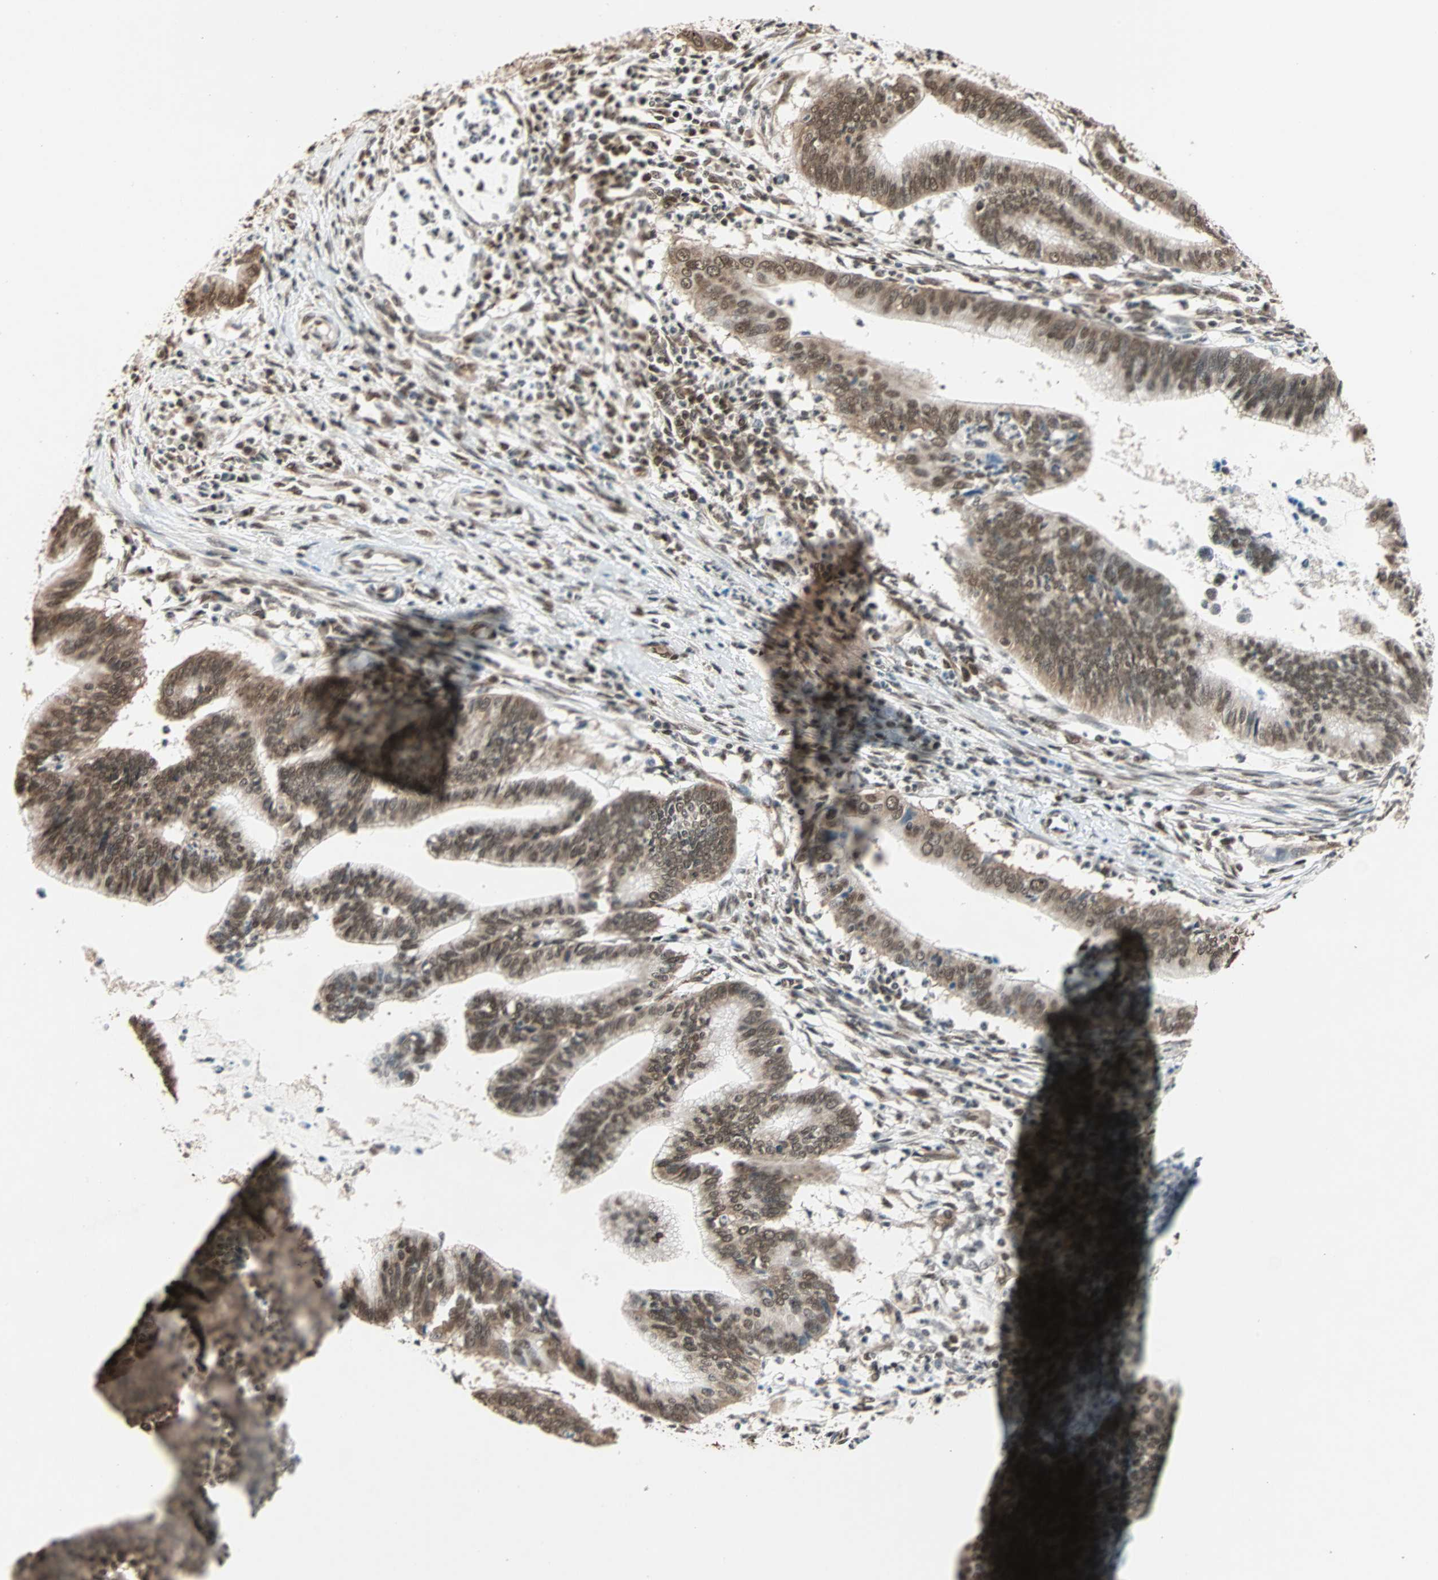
{"staining": {"intensity": "moderate", "quantity": ">75%", "location": "nuclear"}, "tissue": "cervical cancer", "cell_type": "Tumor cells", "image_type": "cancer", "snomed": [{"axis": "morphology", "description": "Adenocarcinoma, NOS"}, {"axis": "topography", "description": "Cervix"}], "caption": "There is medium levels of moderate nuclear positivity in tumor cells of cervical cancer (adenocarcinoma), as demonstrated by immunohistochemical staining (brown color).", "gene": "DAZAP1", "patient": {"sex": "female", "age": 36}}